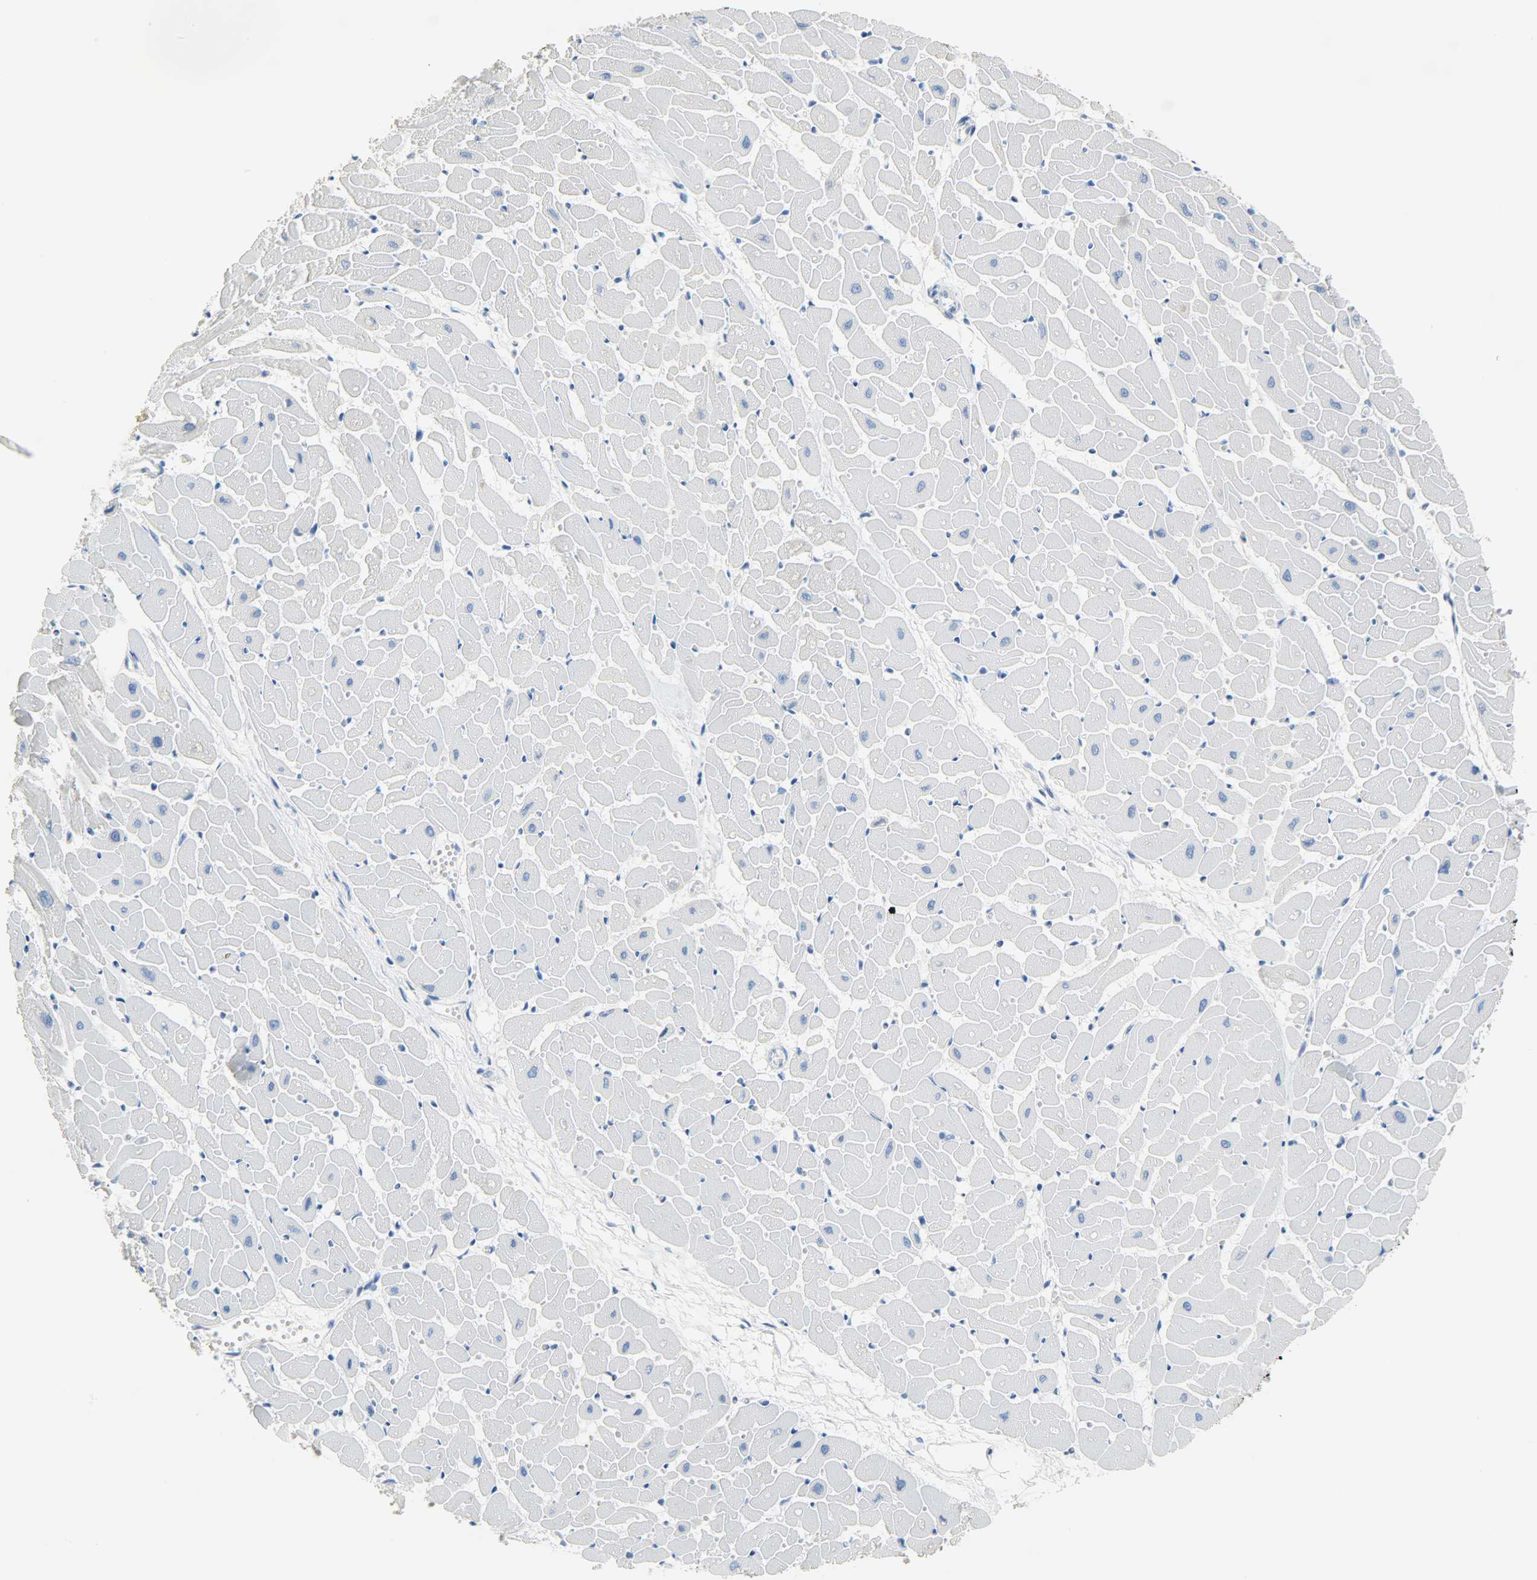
{"staining": {"intensity": "negative", "quantity": "none", "location": "none"}, "tissue": "heart muscle", "cell_type": "Cardiomyocytes", "image_type": "normal", "snomed": [{"axis": "morphology", "description": "Normal tissue, NOS"}, {"axis": "topography", "description": "Heart"}], "caption": "Protein analysis of benign heart muscle displays no significant expression in cardiomyocytes. (DAB (3,3'-diaminobenzidine) IHC with hematoxylin counter stain).", "gene": "CRP", "patient": {"sex": "female", "age": 19}}